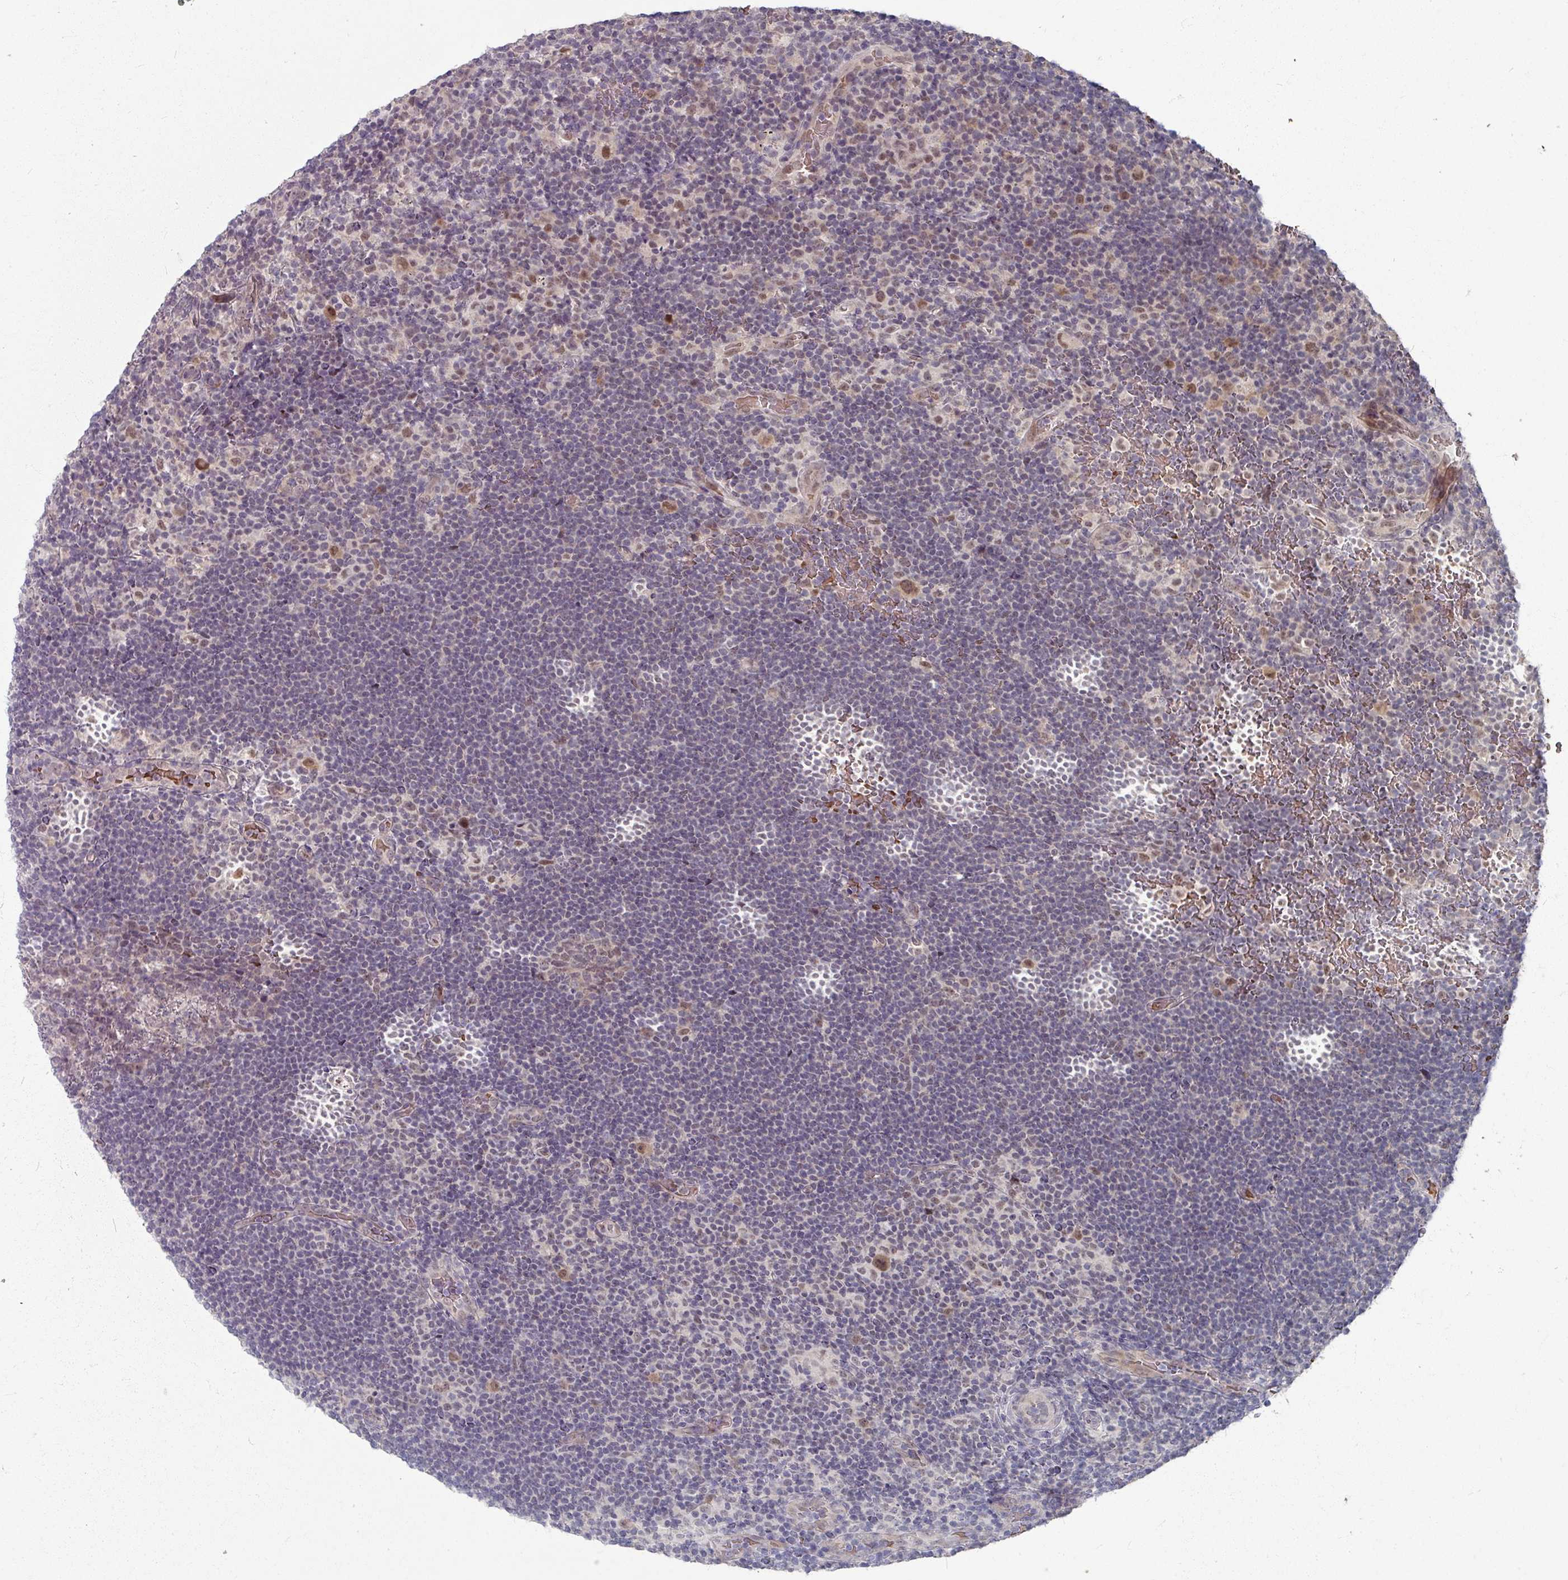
{"staining": {"intensity": "weak", "quantity": "25%-75%", "location": "nuclear"}, "tissue": "lymphoma", "cell_type": "Tumor cells", "image_type": "cancer", "snomed": [{"axis": "morphology", "description": "Hodgkin's disease, NOS"}, {"axis": "topography", "description": "Lymph node"}], "caption": "A brown stain labels weak nuclear staining of a protein in human lymphoma tumor cells. The staining was performed using DAB to visualize the protein expression in brown, while the nuclei were stained in blue with hematoxylin (Magnification: 20x).", "gene": "KMT5C", "patient": {"sex": "female", "age": 57}}